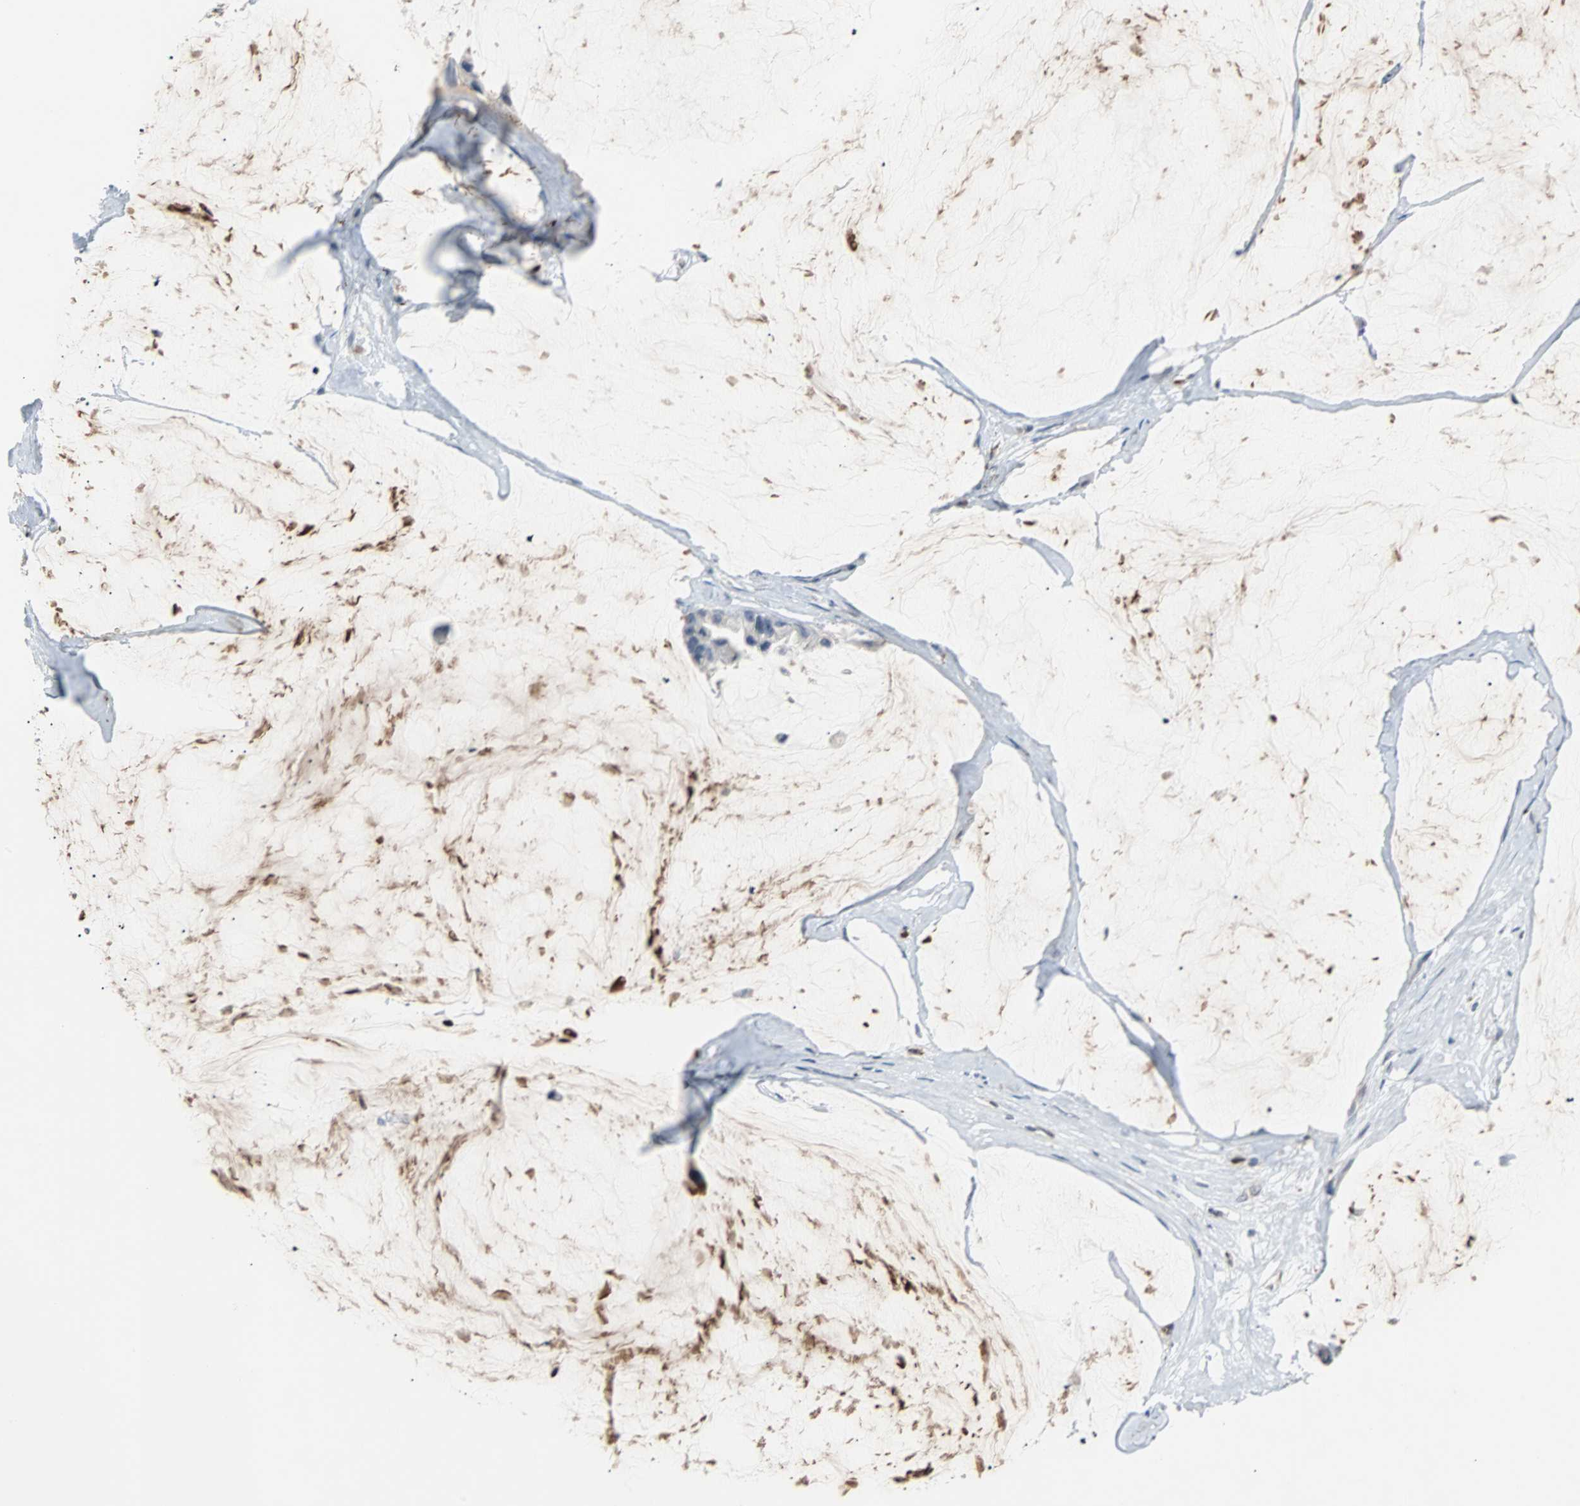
{"staining": {"intensity": "negative", "quantity": "none", "location": "none"}, "tissue": "ovarian cancer", "cell_type": "Tumor cells", "image_type": "cancer", "snomed": [{"axis": "morphology", "description": "Cystadenocarcinoma, mucinous, NOS"}, {"axis": "topography", "description": "Ovary"}], "caption": "Immunohistochemistry (IHC) of ovarian cancer exhibits no staining in tumor cells. (DAB immunohistochemistry (IHC), high magnification).", "gene": "HLX", "patient": {"sex": "female", "age": 39}}